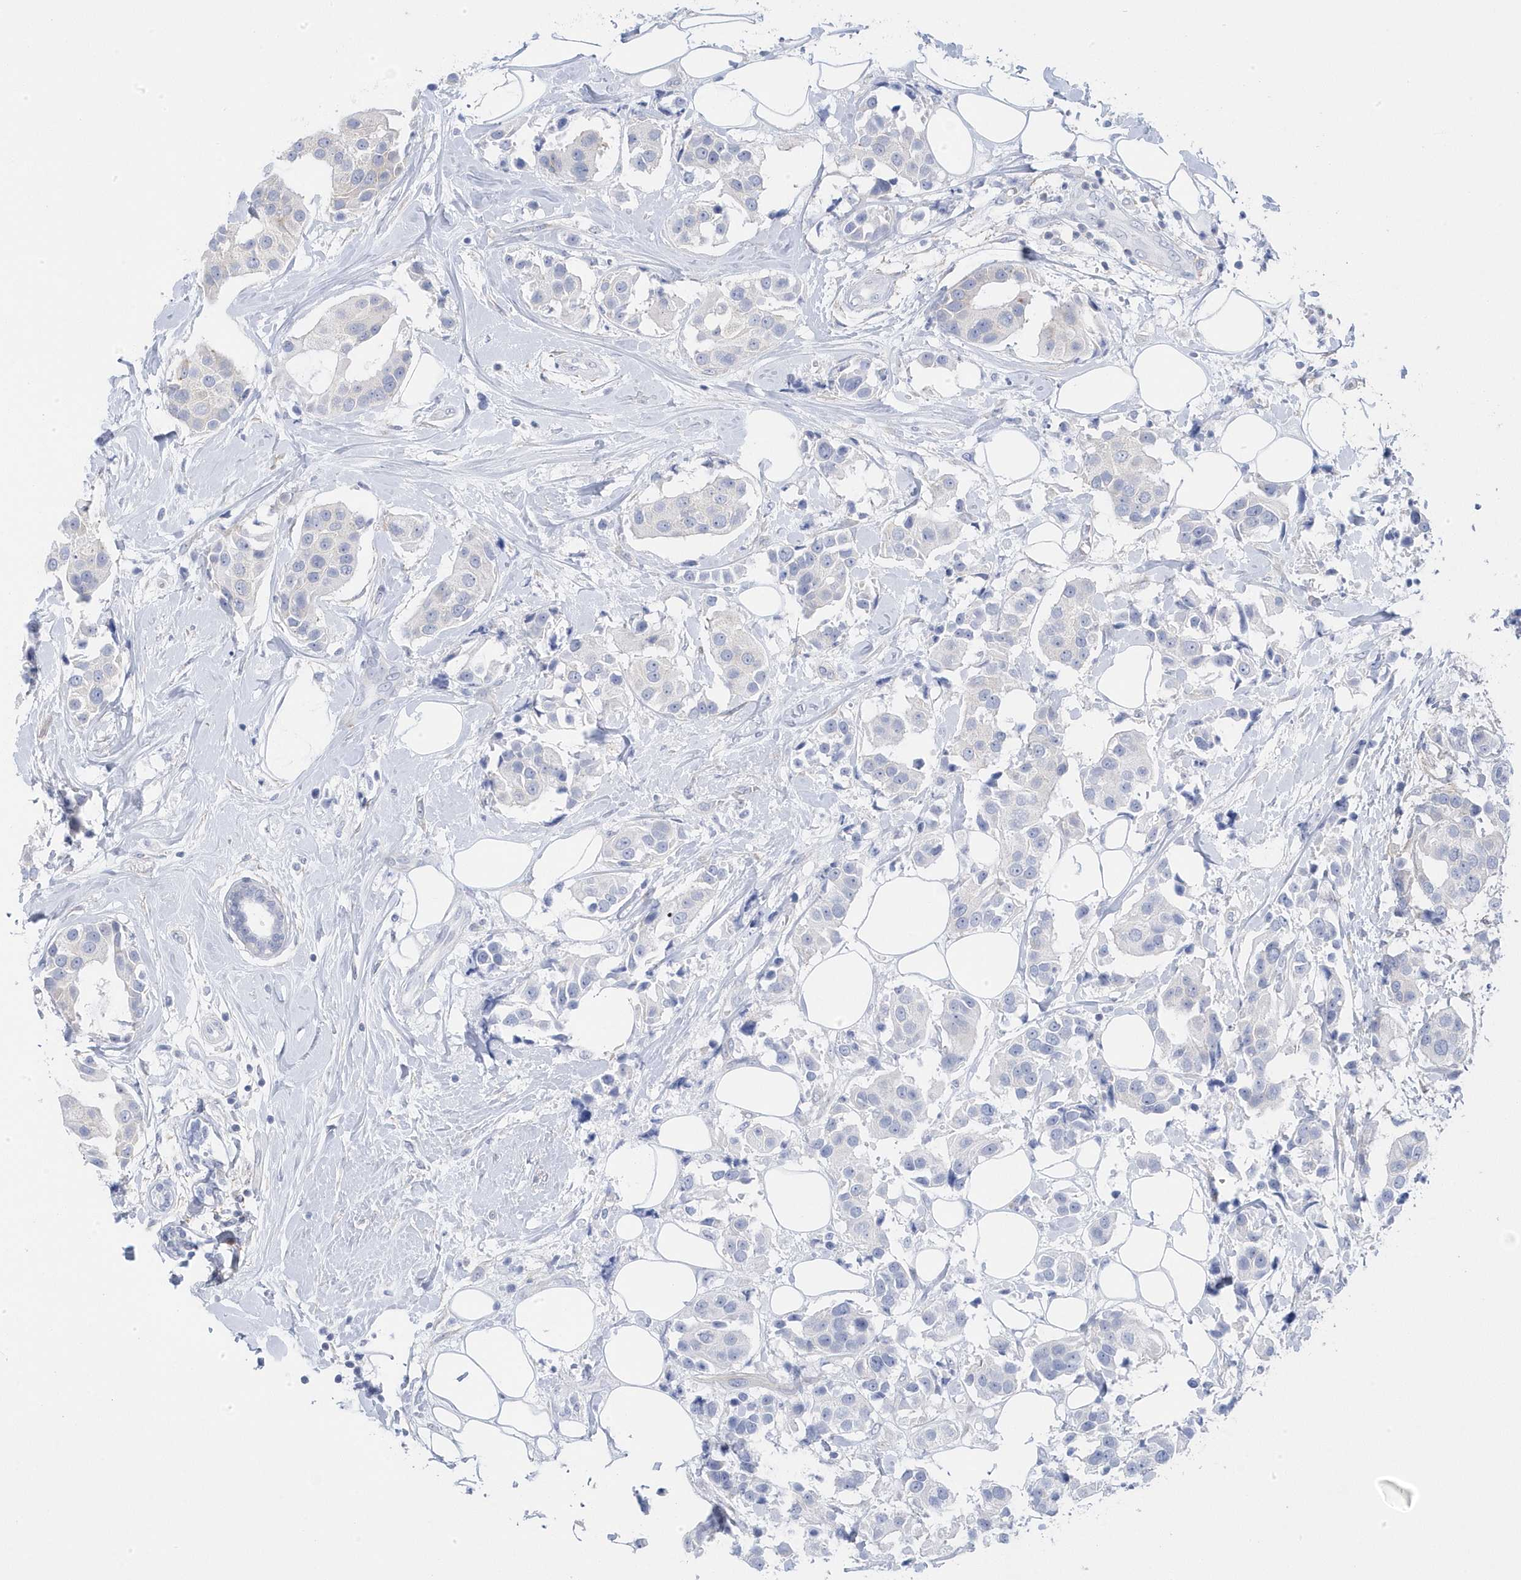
{"staining": {"intensity": "negative", "quantity": "none", "location": "none"}, "tissue": "breast cancer", "cell_type": "Tumor cells", "image_type": "cancer", "snomed": [{"axis": "morphology", "description": "Normal tissue, NOS"}, {"axis": "morphology", "description": "Duct carcinoma"}, {"axis": "topography", "description": "Breast"}], "caption": "There is no significant positivity in tumor cells of breast cancer.", "gene": "ANAPC1", "patient": {"sex": "female", "age": 39}}